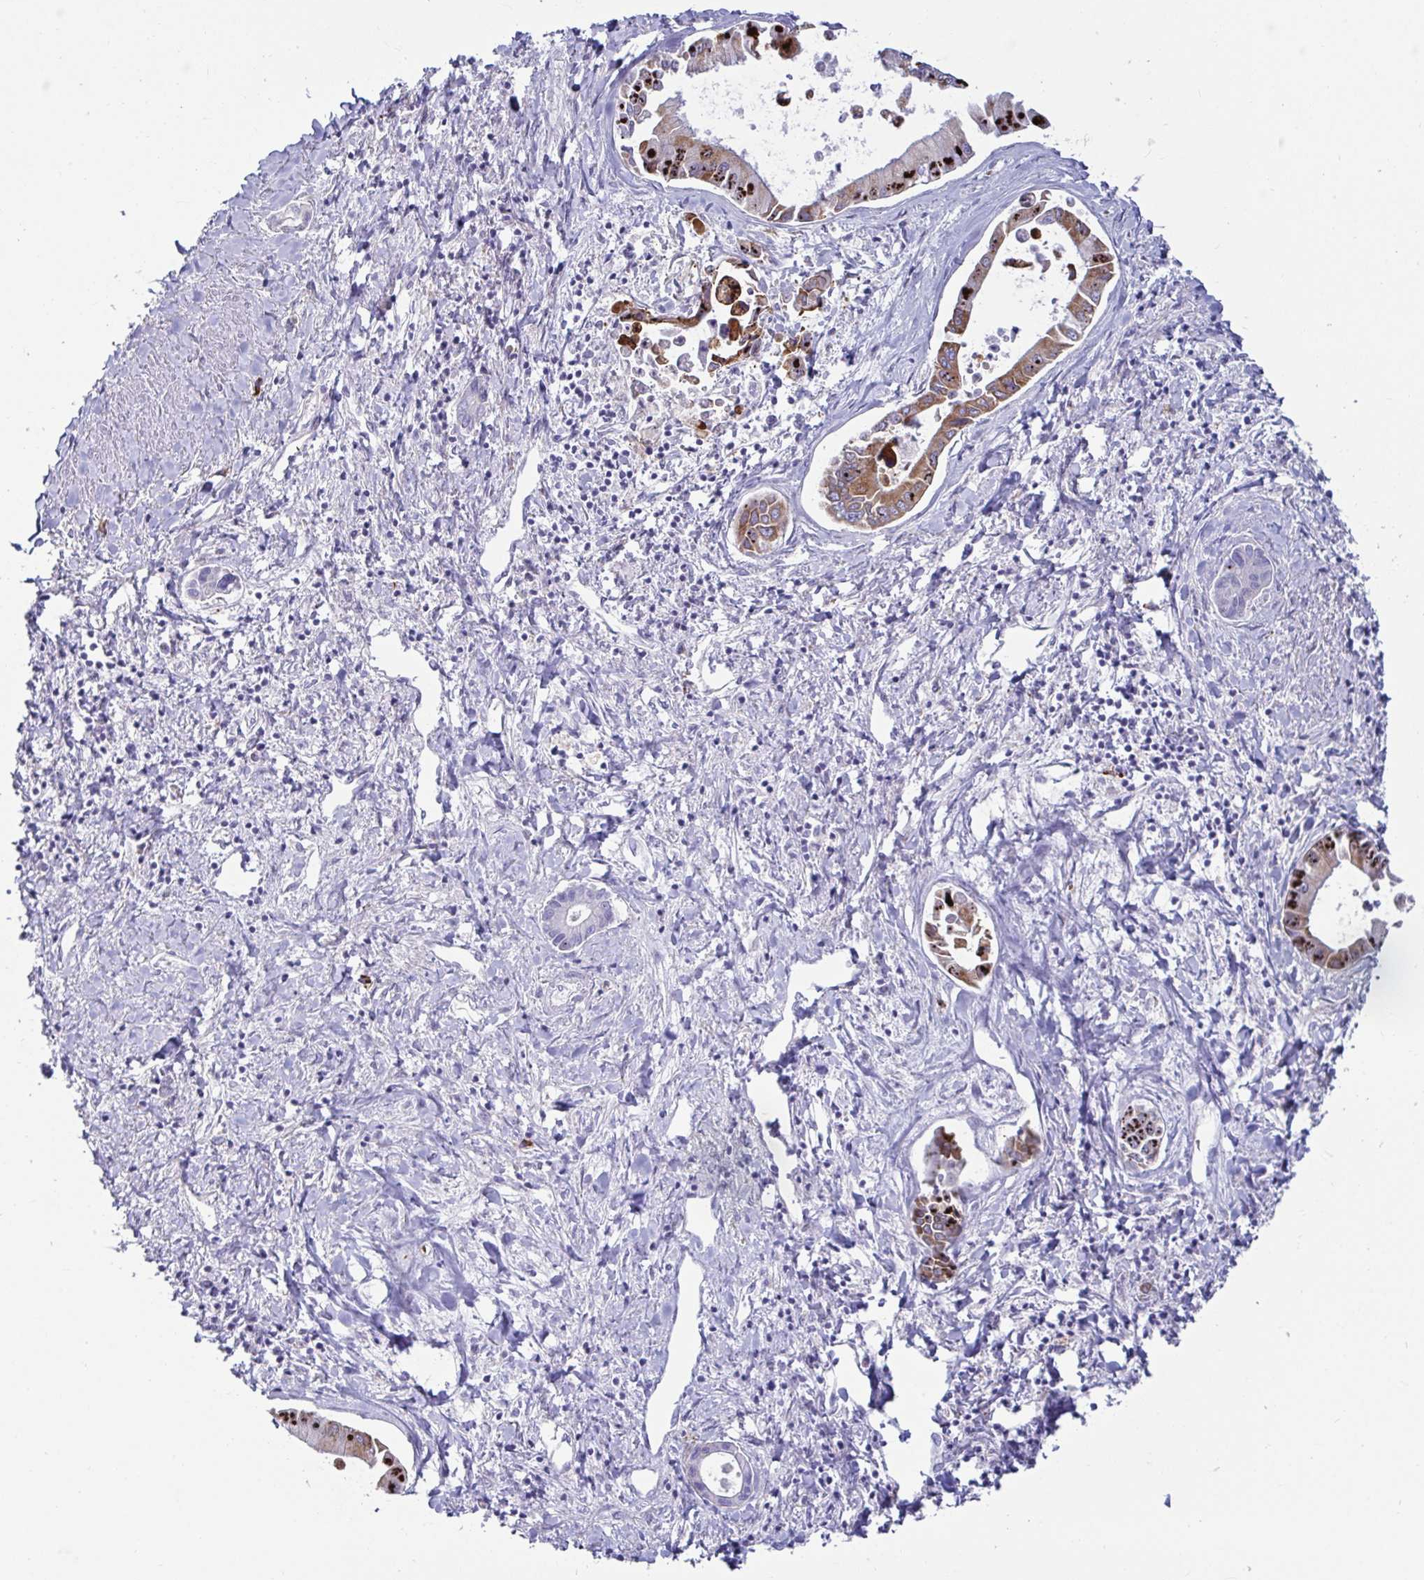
{"staining": {"intensity": "moderate", "quantity": "25%-75%", "location": "cytoplasmic/membranous"}, "tissue": "liver cancer", "cell_type": "Tumor cells", "image_type": "cancer", "snomed": [{"axis": "morphology", "description": "Cholangiocarcinoma"}, {"axis": "topography", "description": "Liver"}], "caption": "Immunohistochemical staining of cholangiocarcinoma (liver) shows medium levels of moderate cytoplasmic/membranous positivity in about 25%-75% of tumor cells.", "gene": "TFPI2", "patient": {"sex": "male", "age": 66}}